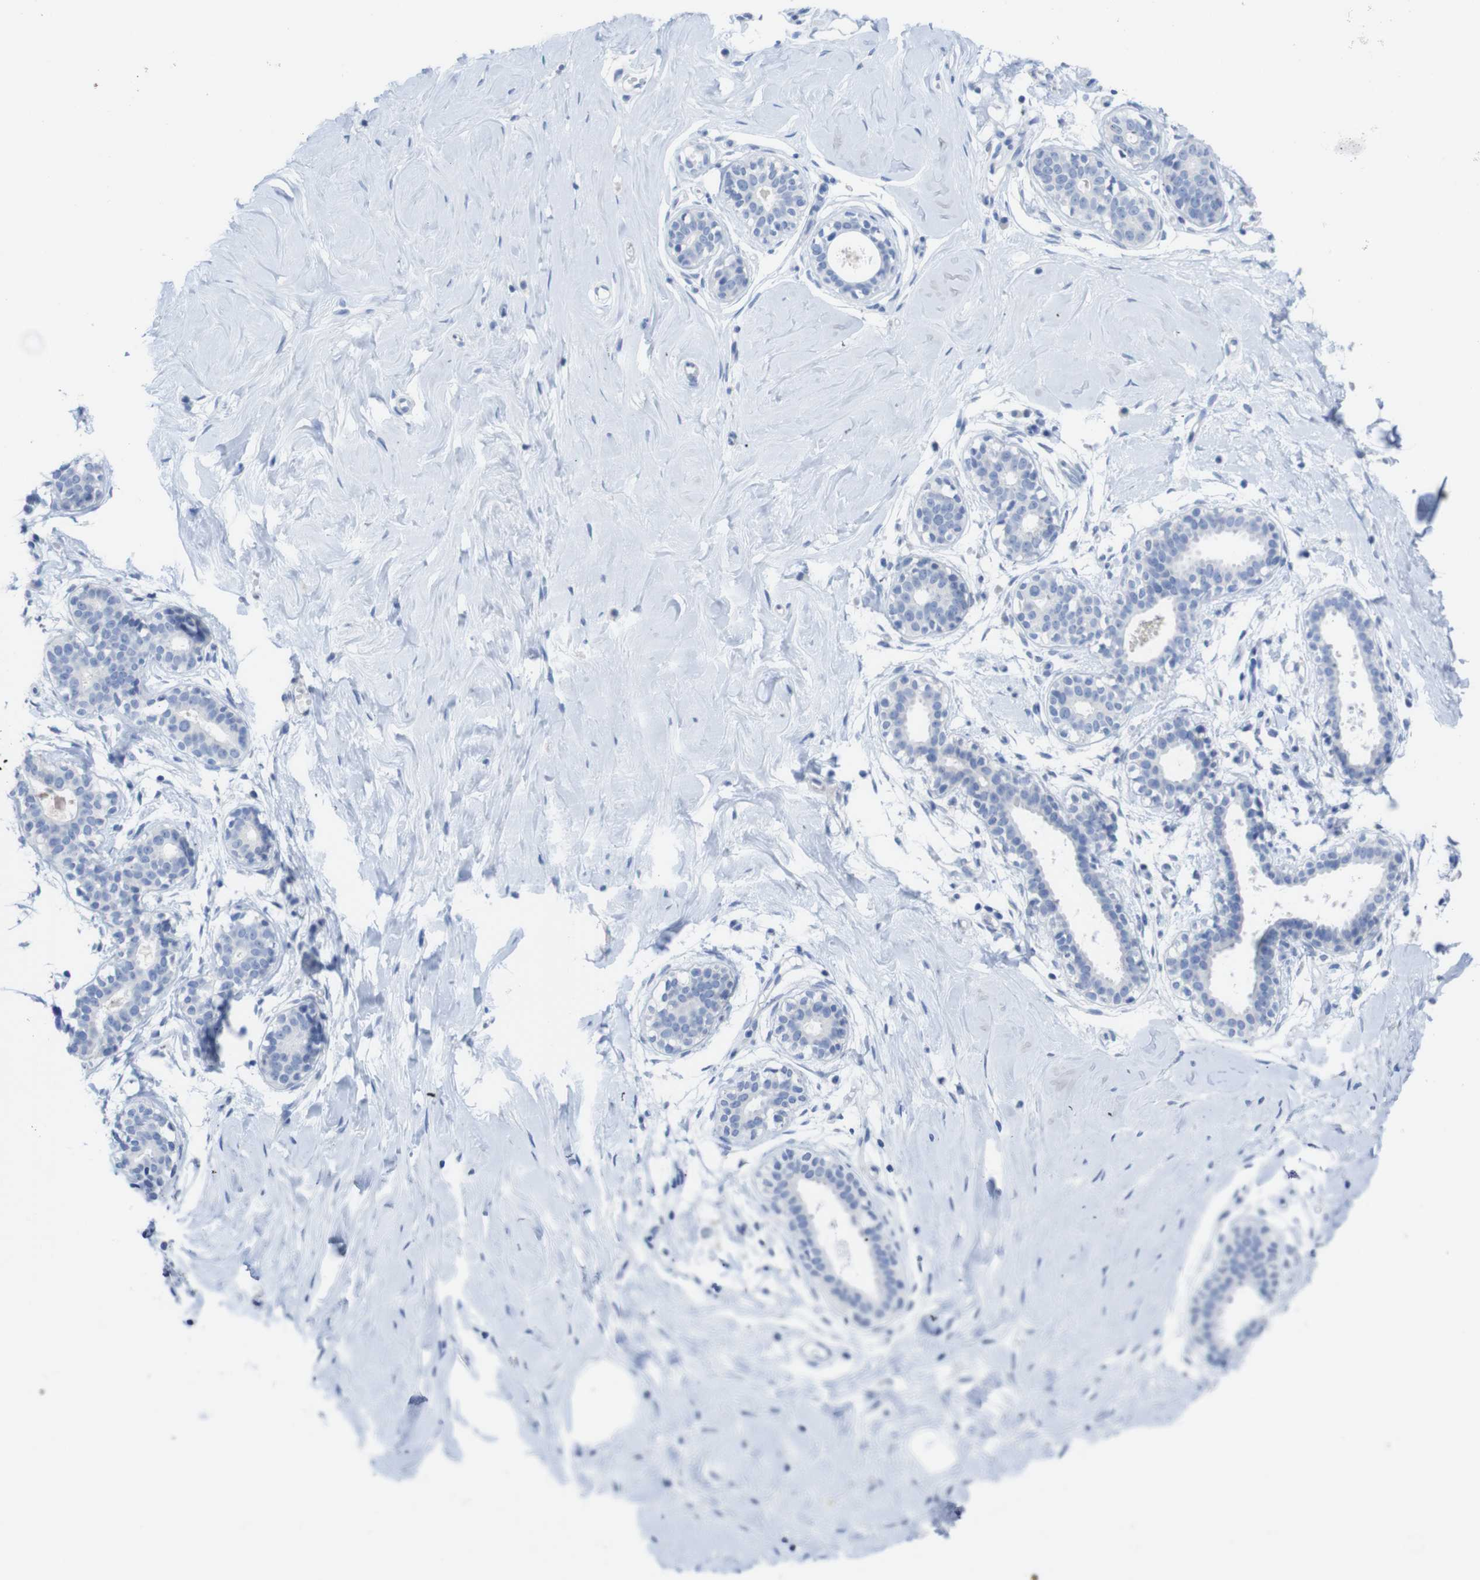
{"staining": {"intensity": "negative", "quantity": "none", "location": "none"}, "tissue": "breast", "cell_type": "Adipocytes", "image_type": "normal", "snomed": [{"axis": "morphology", "description": "Normal tissue, NOS"}, {"axis": "topography", "description": "Breast"}], "caption": "Histopathology image shows no significant protein positivity in adipocytes of unremarkable breast. Brightfield microscopy of immunohistochemistry (IHC) stained with DAB (brown) and hematoxylin (blue), captured at high magnification.", "gene": "PNMA1", "patient": {"sex": "female", "age": 23}}